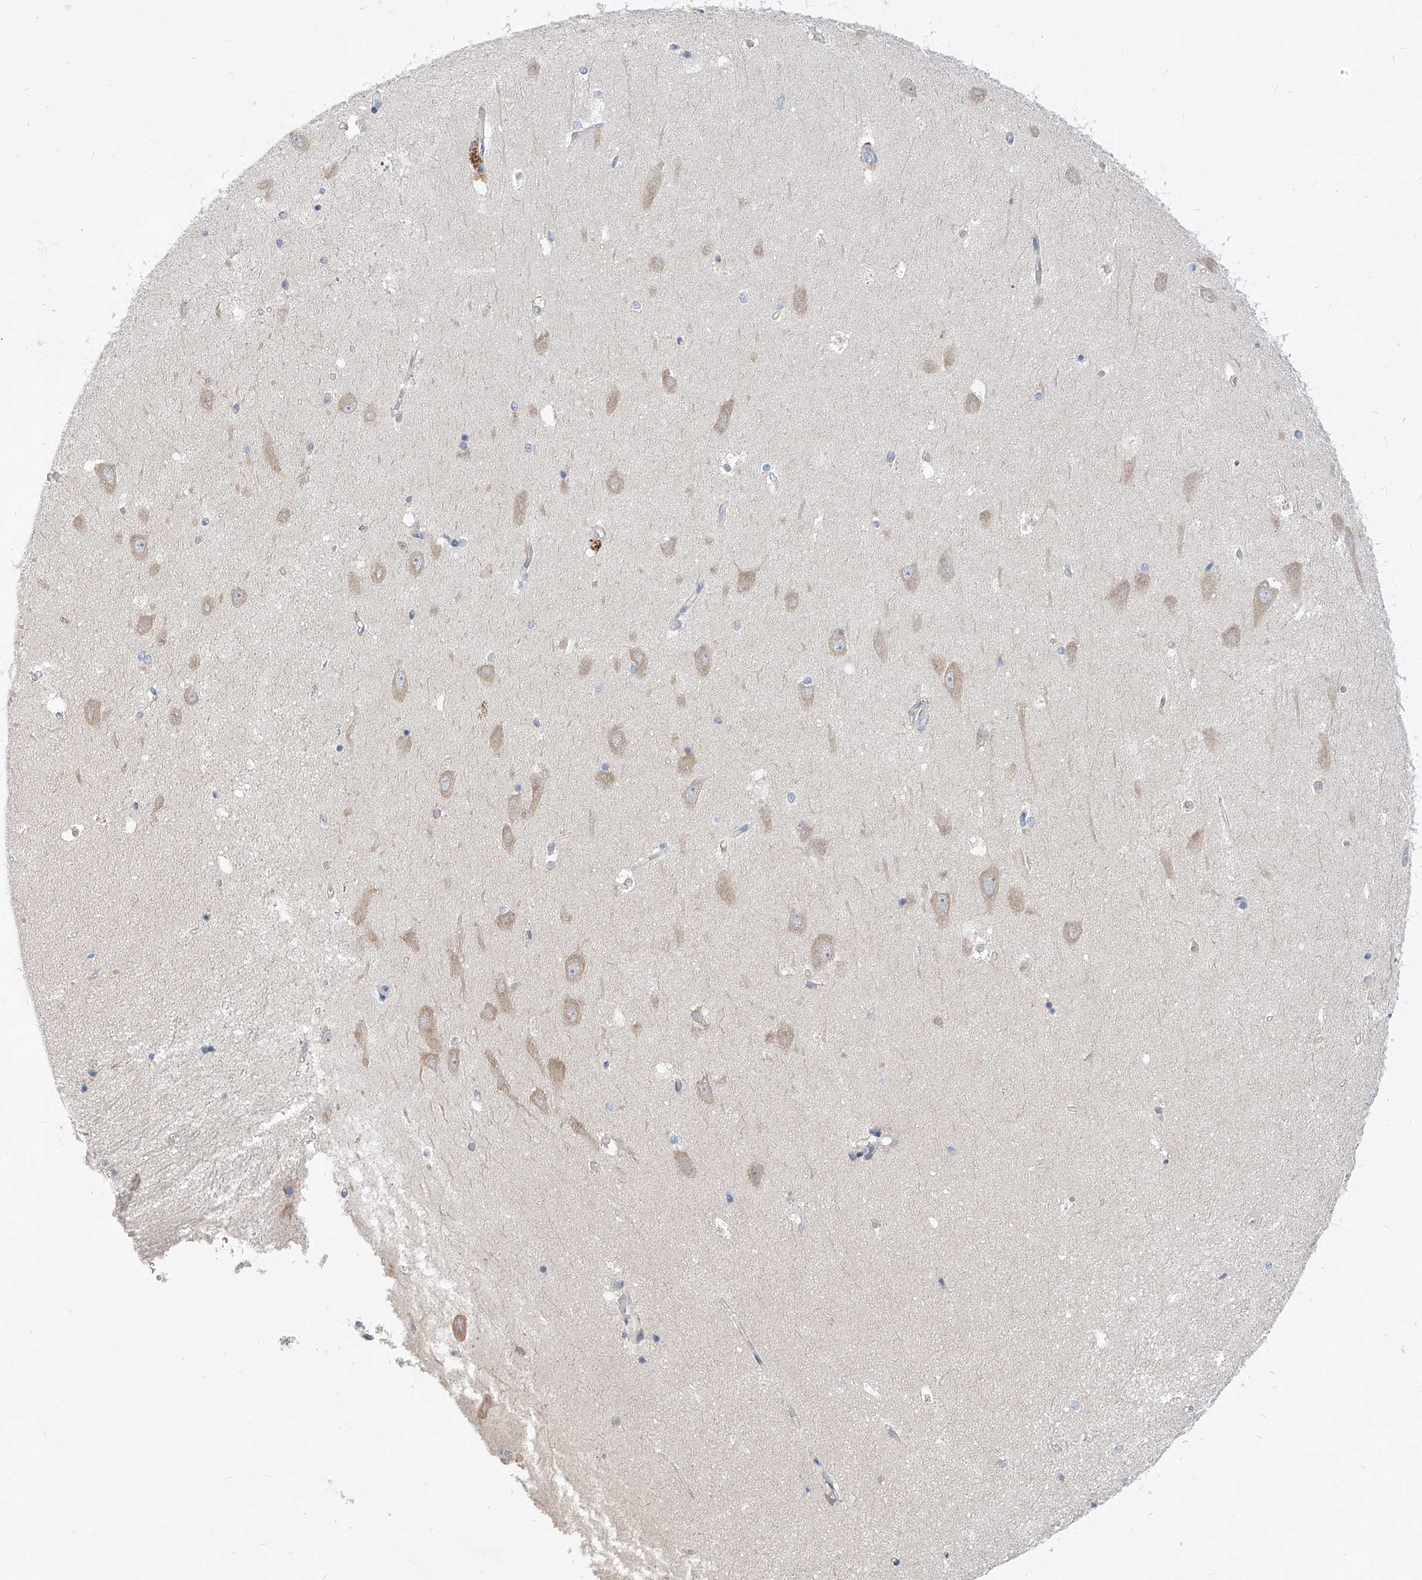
{"staining": {"intensity": "negative", "quantity": "none", "location": "none"}, "tissue": "hippocampus", "cell_type": "Glial cells", "image_type": "normal", "snomed": [{"axis": "morphology", "description": "Normal tissue, NOS"}, {"axis": "topography", "description": "Hippocampus"}], "caption": "Immunohistochemistry (IHC) image of unremarkable hippocampus: hippocampus stained with DAB (3,3'-diaminobenzidine) exhibits no significant protein expression in glial cells.", "gene": "UFL1", "patient": {"sex": "male", "age": 45}}